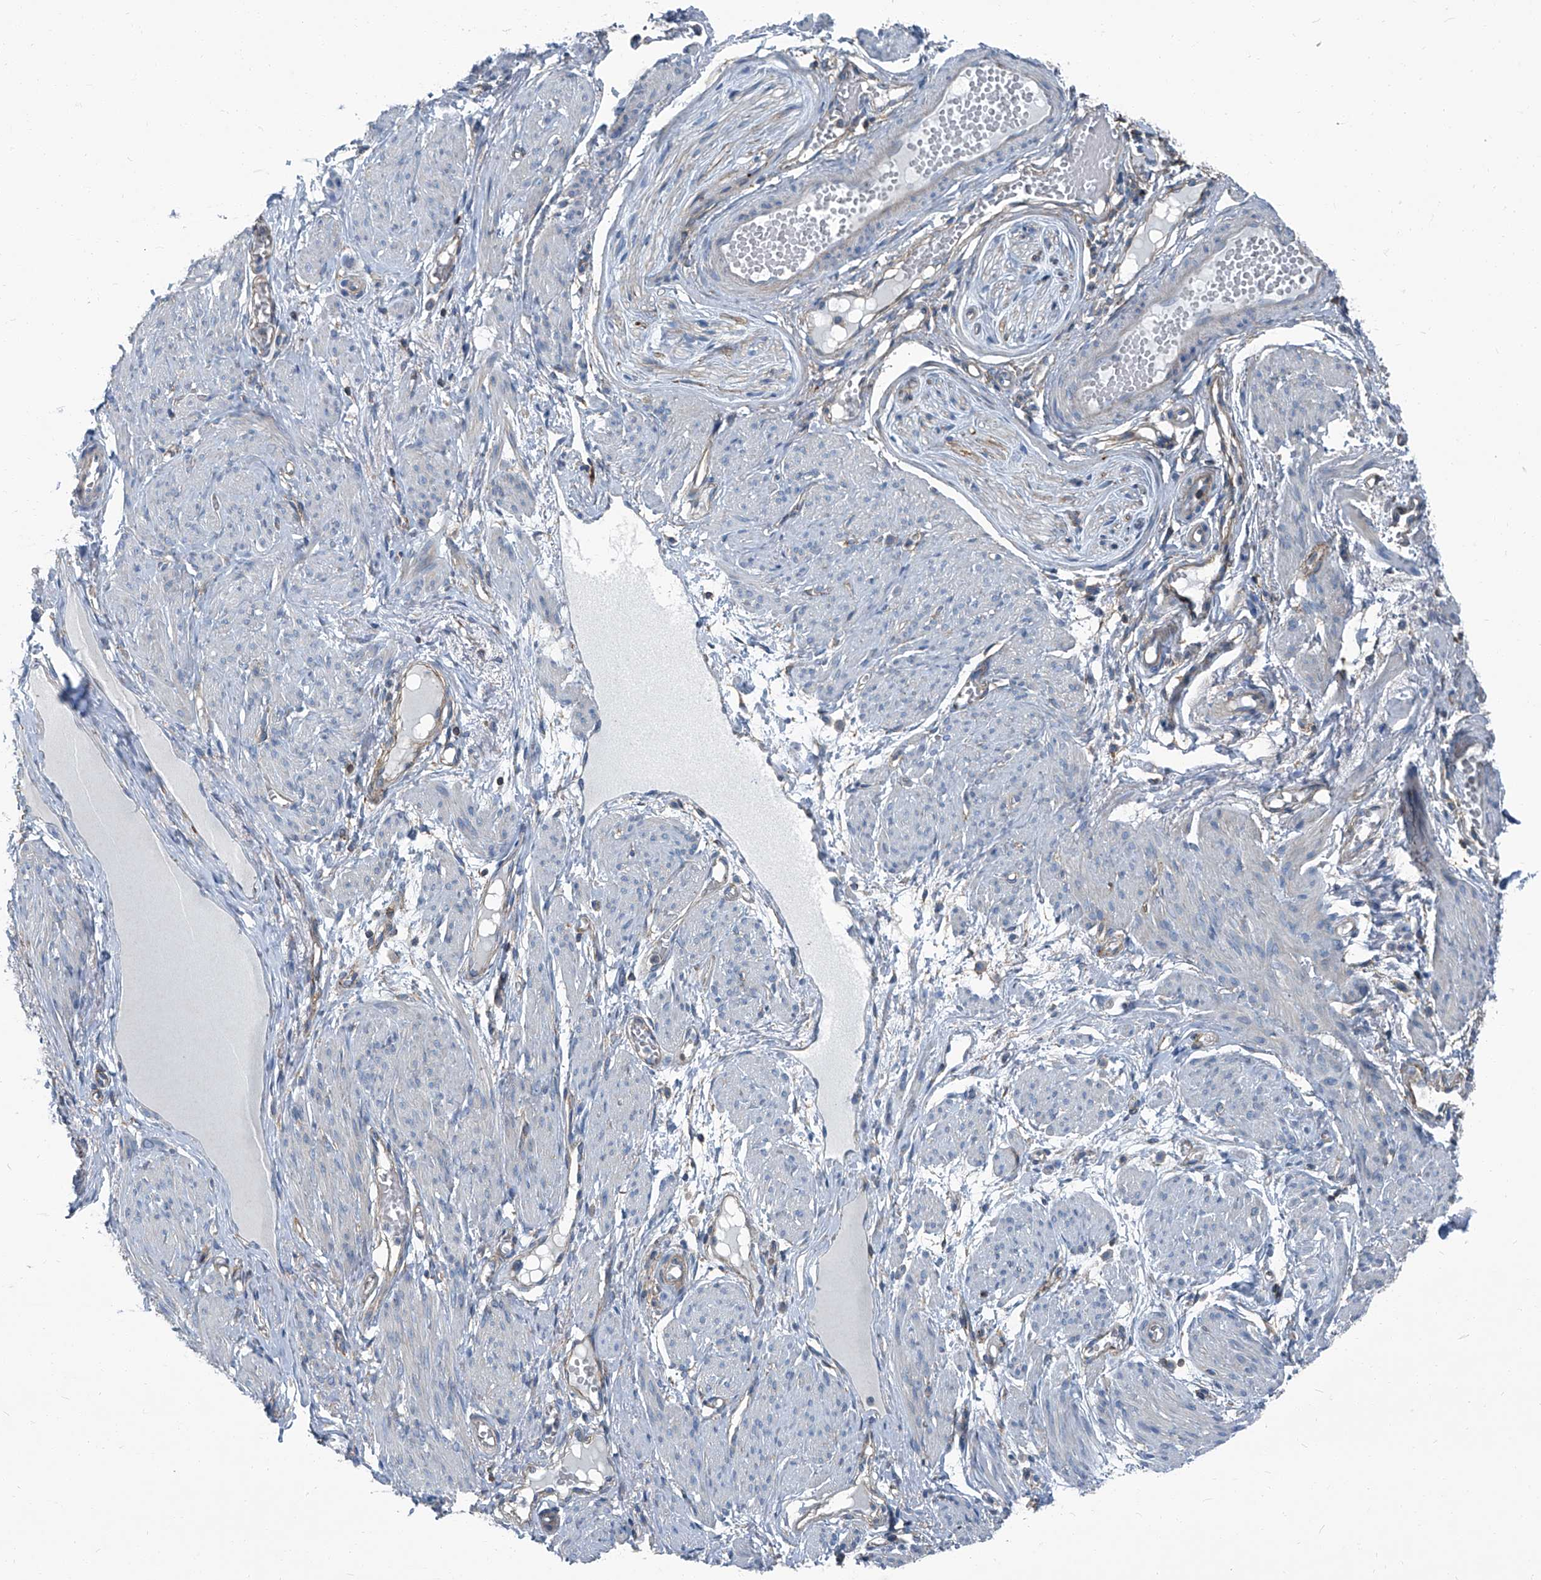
{"staining": {"intensity": "negative", "quantity": "none", "location": "none"}, "tissue": "adipose tissue", "cell_type": "Adipocytes", "image_type": "normal", "snomed": [{"axis": "morphology", "description": "Normal tissue, NOS"}, {"axis": "topography", "description": "Smooth muscle"}, {"axis": "topography", "description": "Peripheral nerve tissue"}], "caption": "Adipocytes show no significant protein expression in normal adipose tissue. (Stains: DAB (3,3'-diaminobenzidine) IHC with hematoxylin counter stain, Microscopy: brightfield microscopy at high magnification).", "gene": "SEPTIN7", "patient": {"sex": "female", "age": 39}}